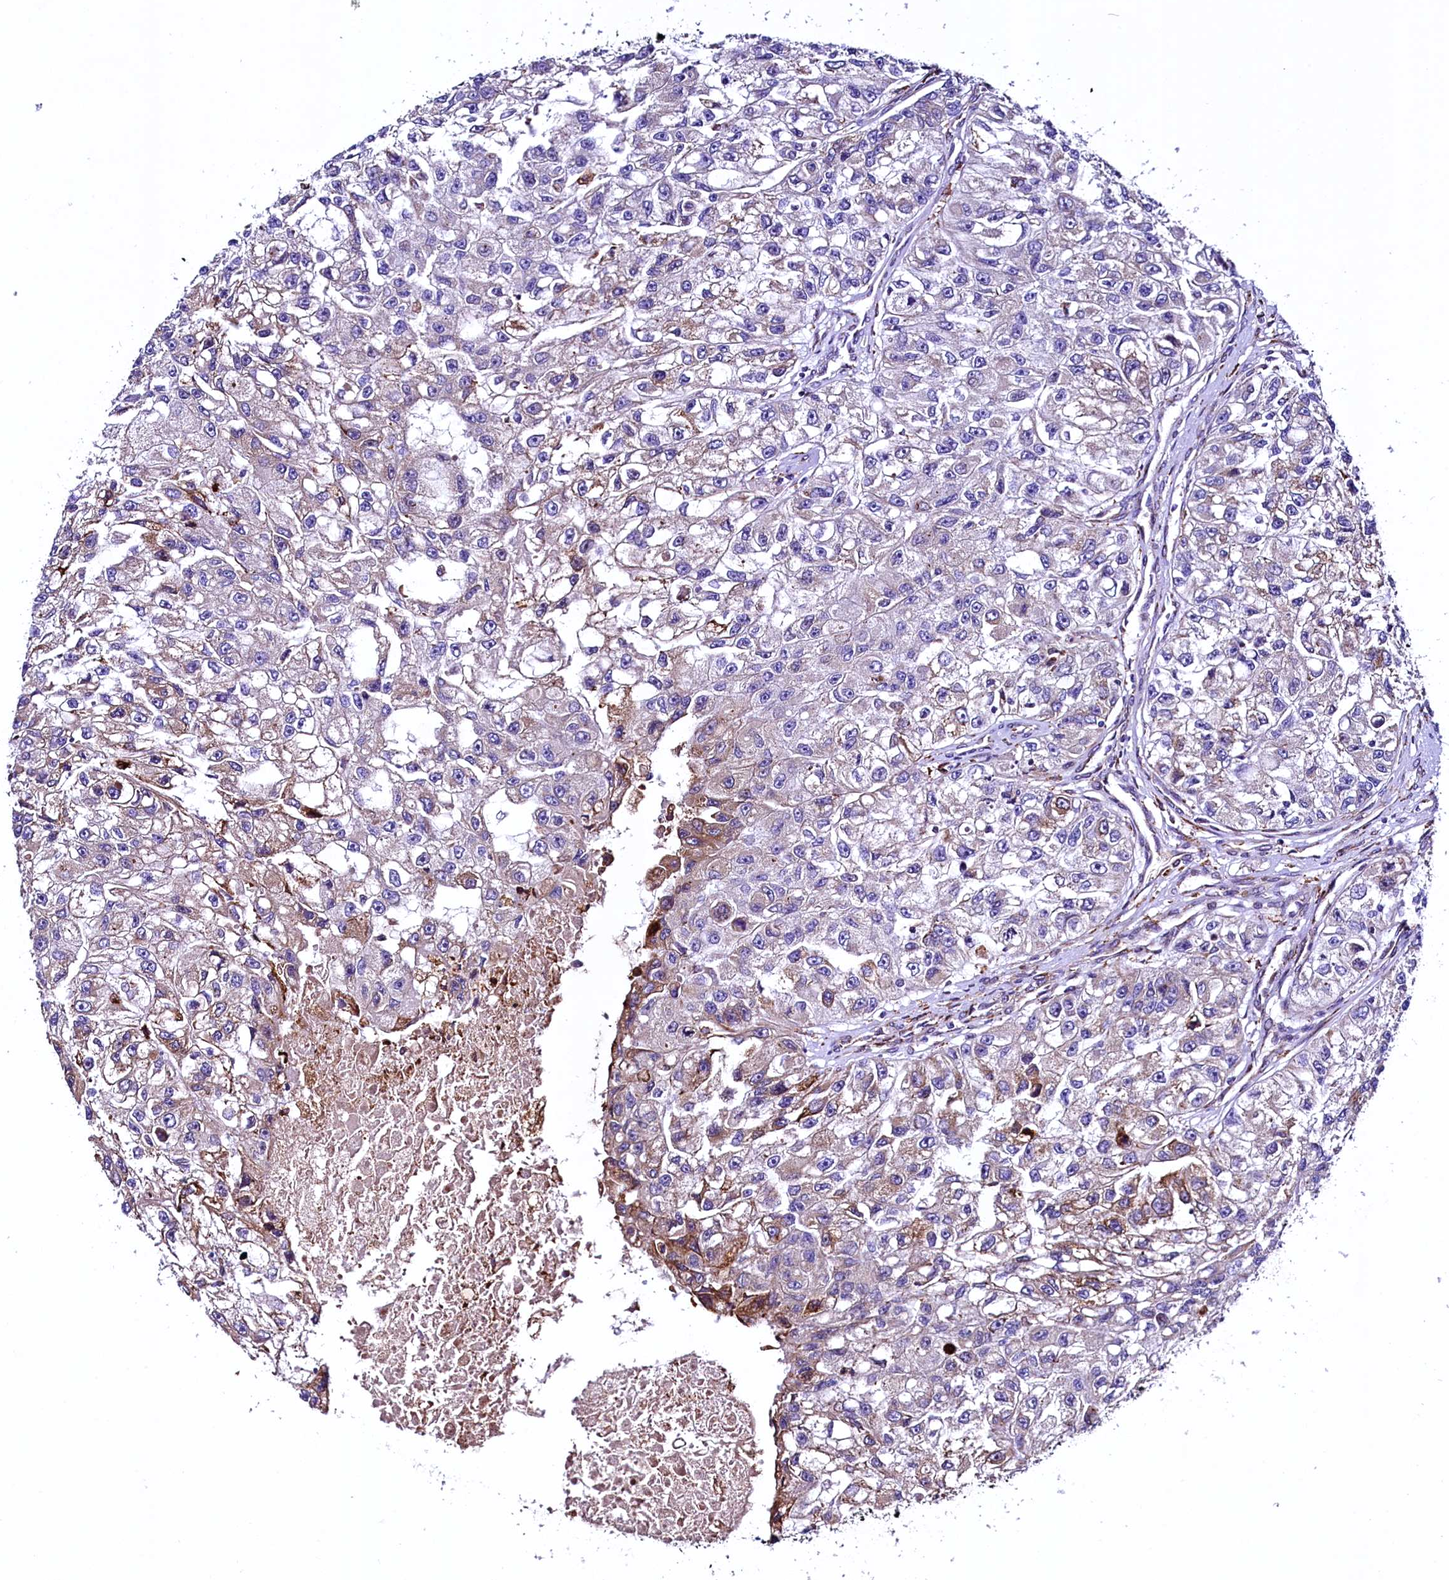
{"staining": {"intensity": "weak", "quantity": "<25%", "location": "cytoplasmic/membranous"}, "tissue": "renal cancer", "cell_type": "Tumor cells", "image_type": "cancer", "snomed": [{"axis": "morphology", "description": "Adenocarcinoma, NOS"}, {"axis": "topography", "description": "Kidney"}], "caption": "A high-resolution micrograph shows immunohistochemistry (IHC) staining of renal adenocarcinoma, which exhibits no significant expression in tumor cells.", "gene": "CMTR2", "patient": {"sex": "male", "age": 63}}